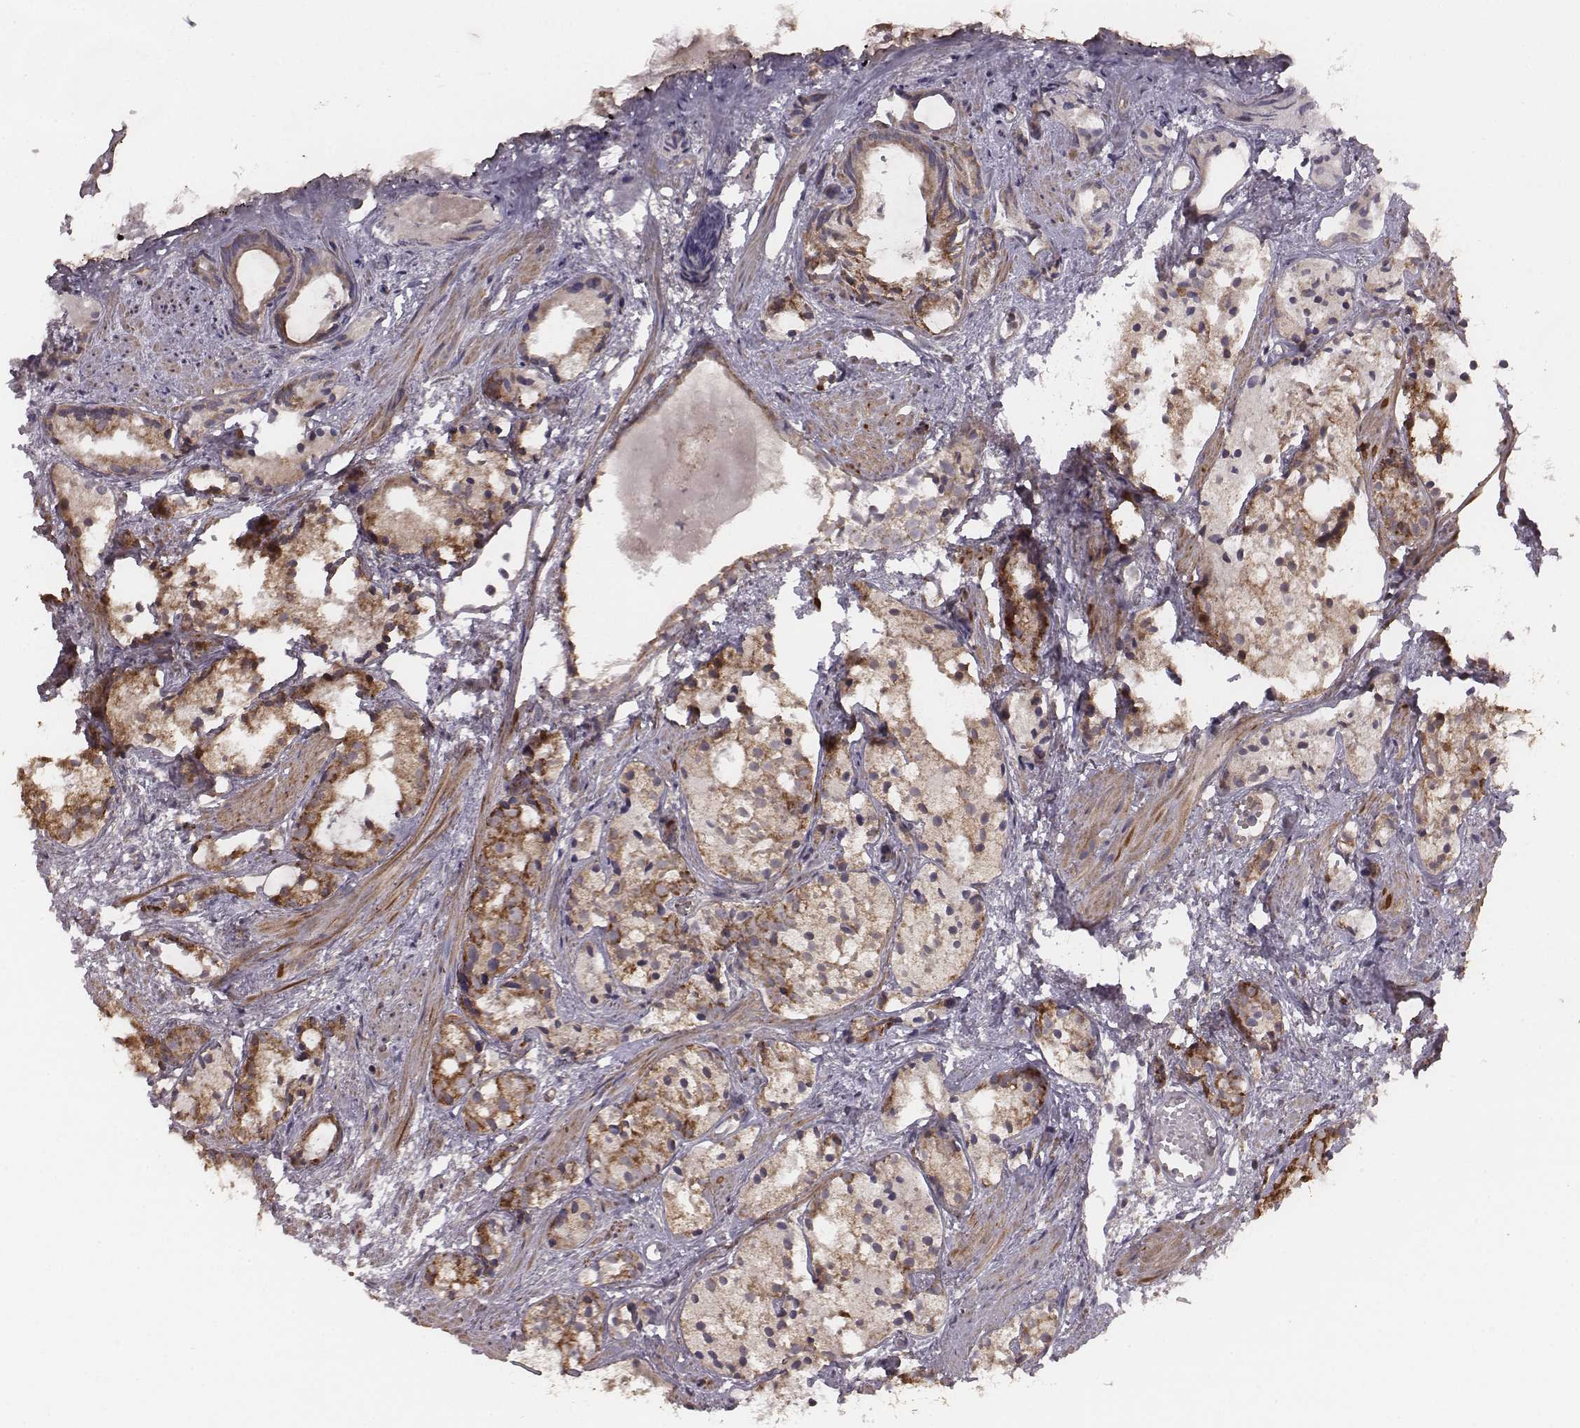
{"staining": {"intensity": "strong", "quantity": ">75%", "location": "cytoplasmic/membranous"}, "tissue": "prostate cancer", "cell_type": "Tumor cells", "image_type": "cancer", "snomed": [{"axis": "morphology", "description": "Adenocarcinoma, High grade"}, {"axis": "topography", "description": "Prostate"}], "caption": "Prostate cancer stained with immunohistochemistry (IHC) displays strong cytoplasmic/membranous expression in approximately >75% of tumor cells. Using DAB (brown) and hematoxylin (blue) stains, captured at high magnification using brightfield microscopy.", "gene": "PDCD2L", "patient": {"sex": "male", "age": 85}}